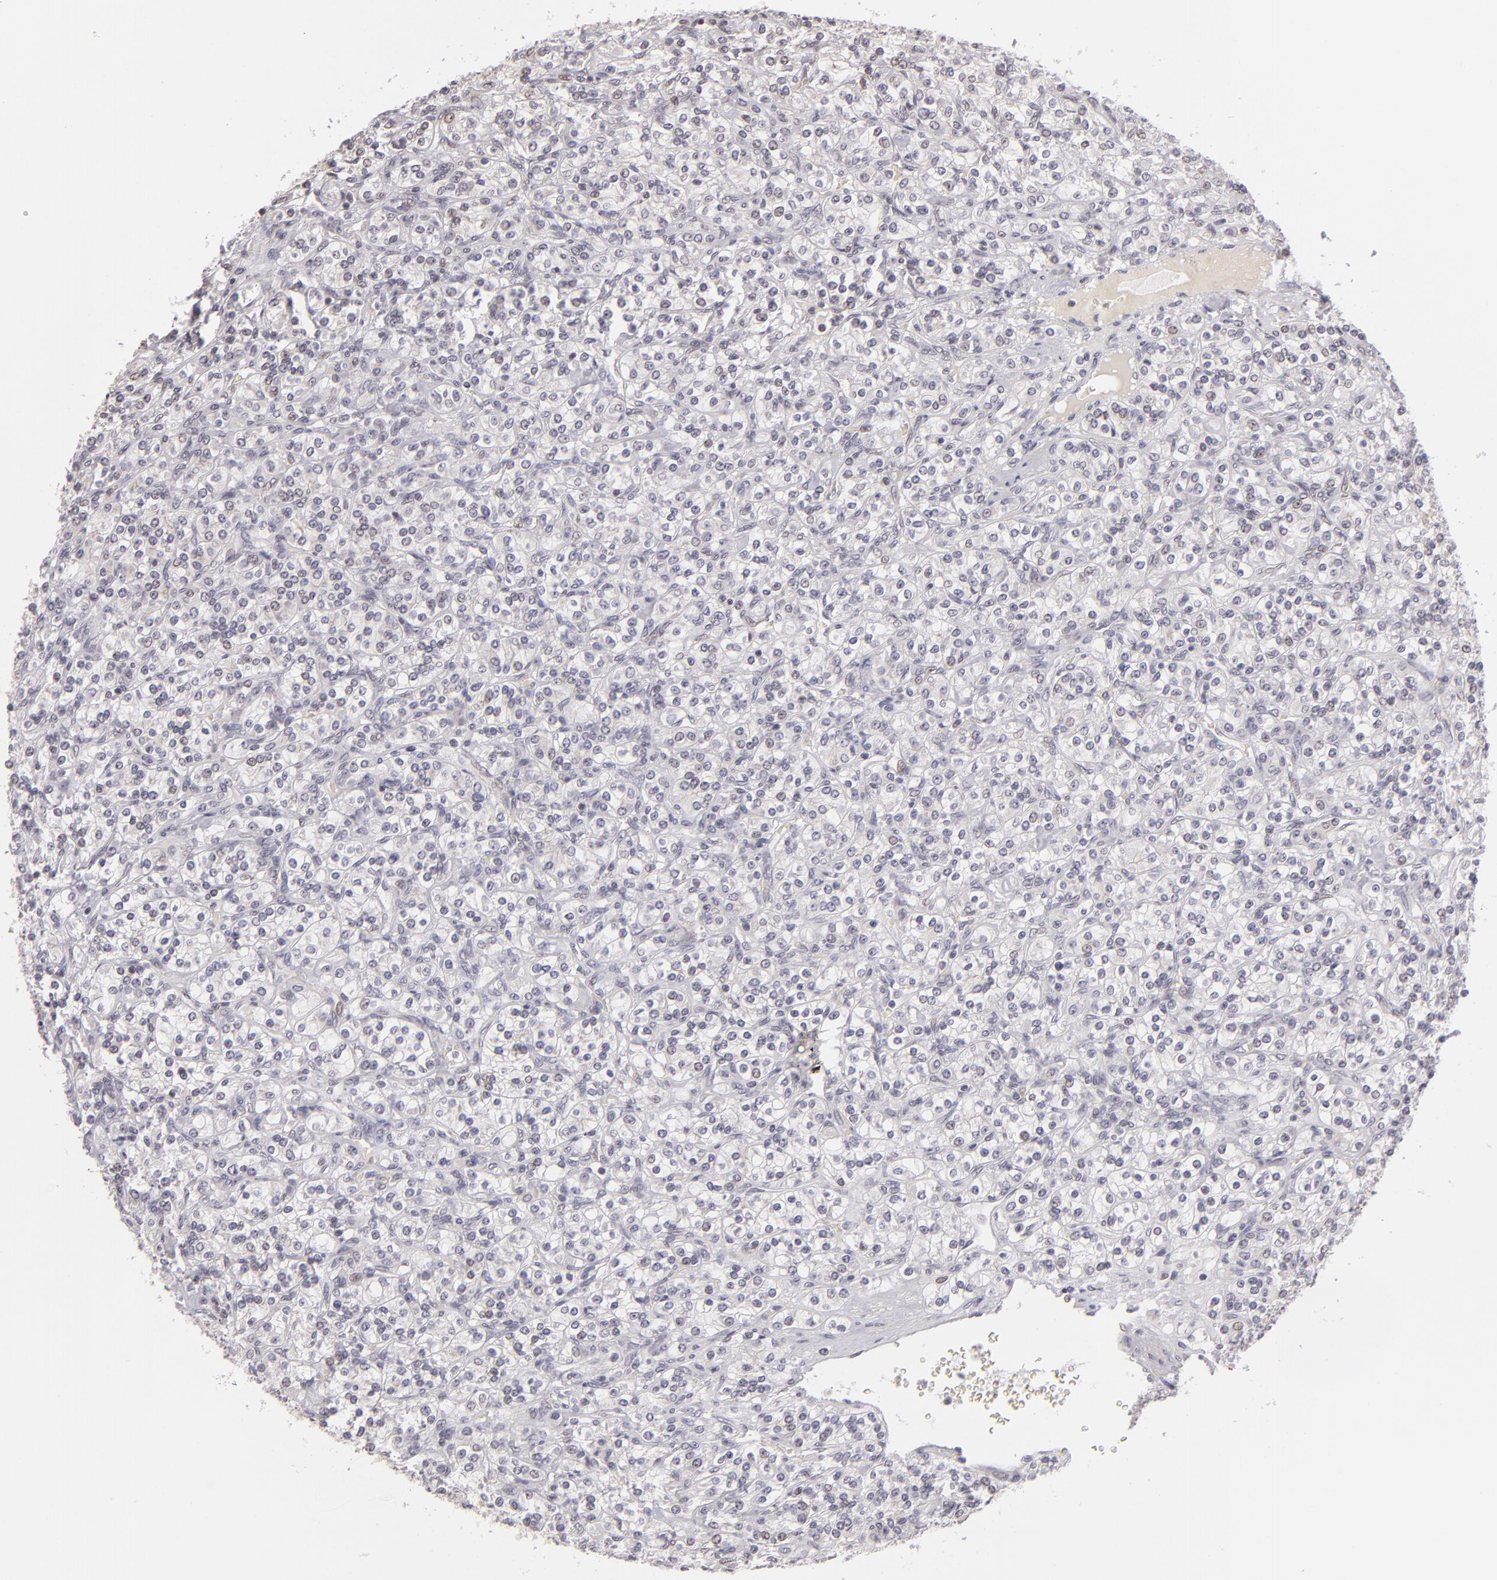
{"staining": {"intensity": "negative", "quantity": "none", "location": "none"}, "tissue": "renal cancer", "cell_type": "Tumor cells", "image_type": "cancer", "snomed": [{"axis": "morphology", "description": "Adenocarcinoma, NOS"}, {"axis": "topography", "description": "Kidney"}], "caption": "Tumor cells are negative for brown protein staining in renal cancer.", "gene": "RARB", "patient": {"sex": "male", "age": 77}}